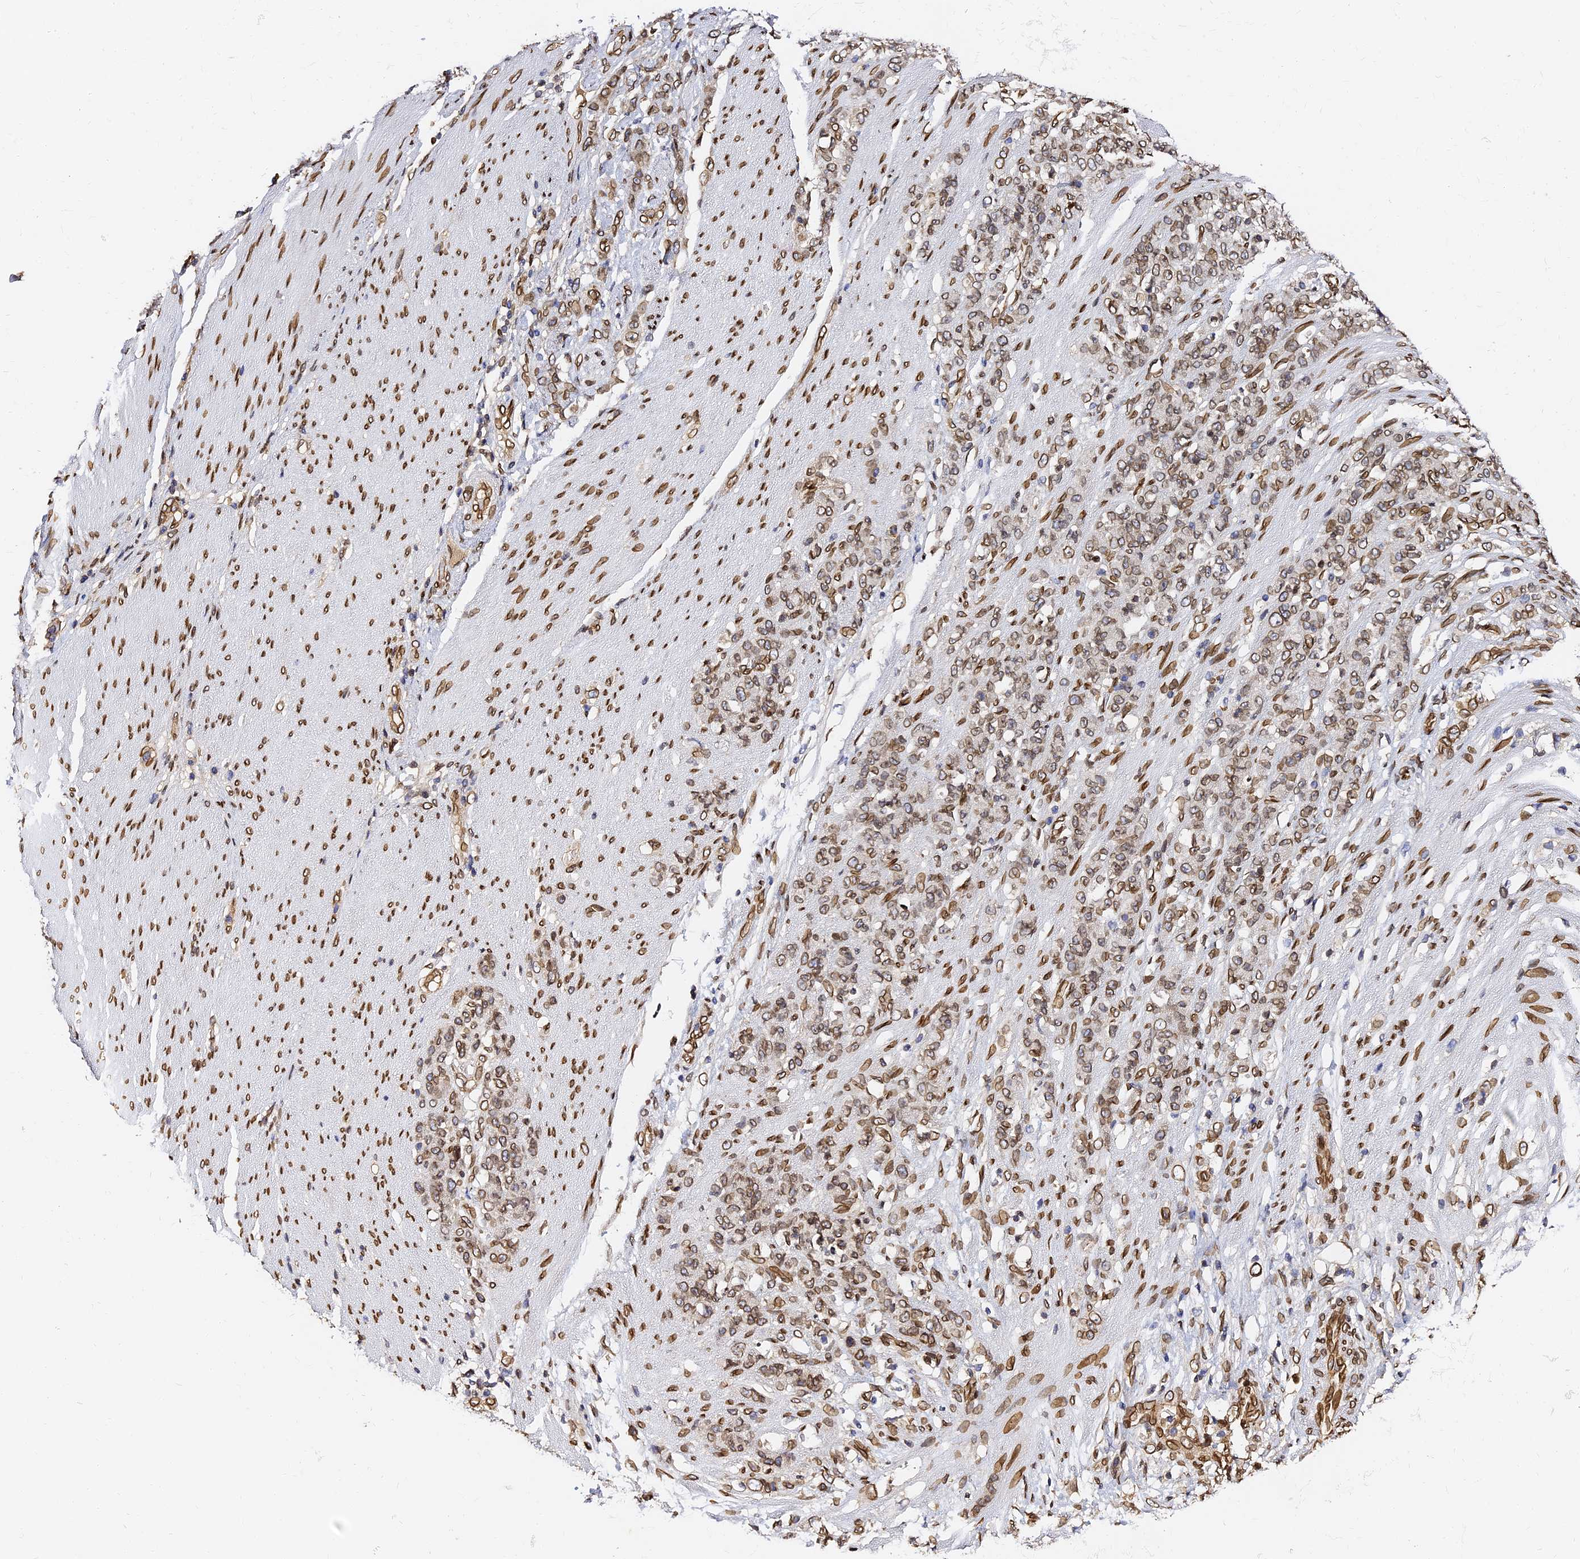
{"staining": {"intensity": "moderate", "quantity": ">75%", "location": "cytoplasmic/membranous,nuclear"}, "tissue": "stomach cancer", "cell_type": "Tumor cells", "image_type": "cancer", "snomed": [{"axis": "morphology", "description": "Adenocarcinoma, NOS"}, {"axis": "topography", "description": "Stomach"}], "caption": "The histopathology image exhibits staining of stomach cancer, revealing moderate cytoplasmic/membranous and nuclear protein positivity (brown color) within tumor cells. The protein of interest is shown in brown color, while the nuclei are stained blue.", "gene": "ANAPC5", "patient": {"sex": "female", "age": 79}}